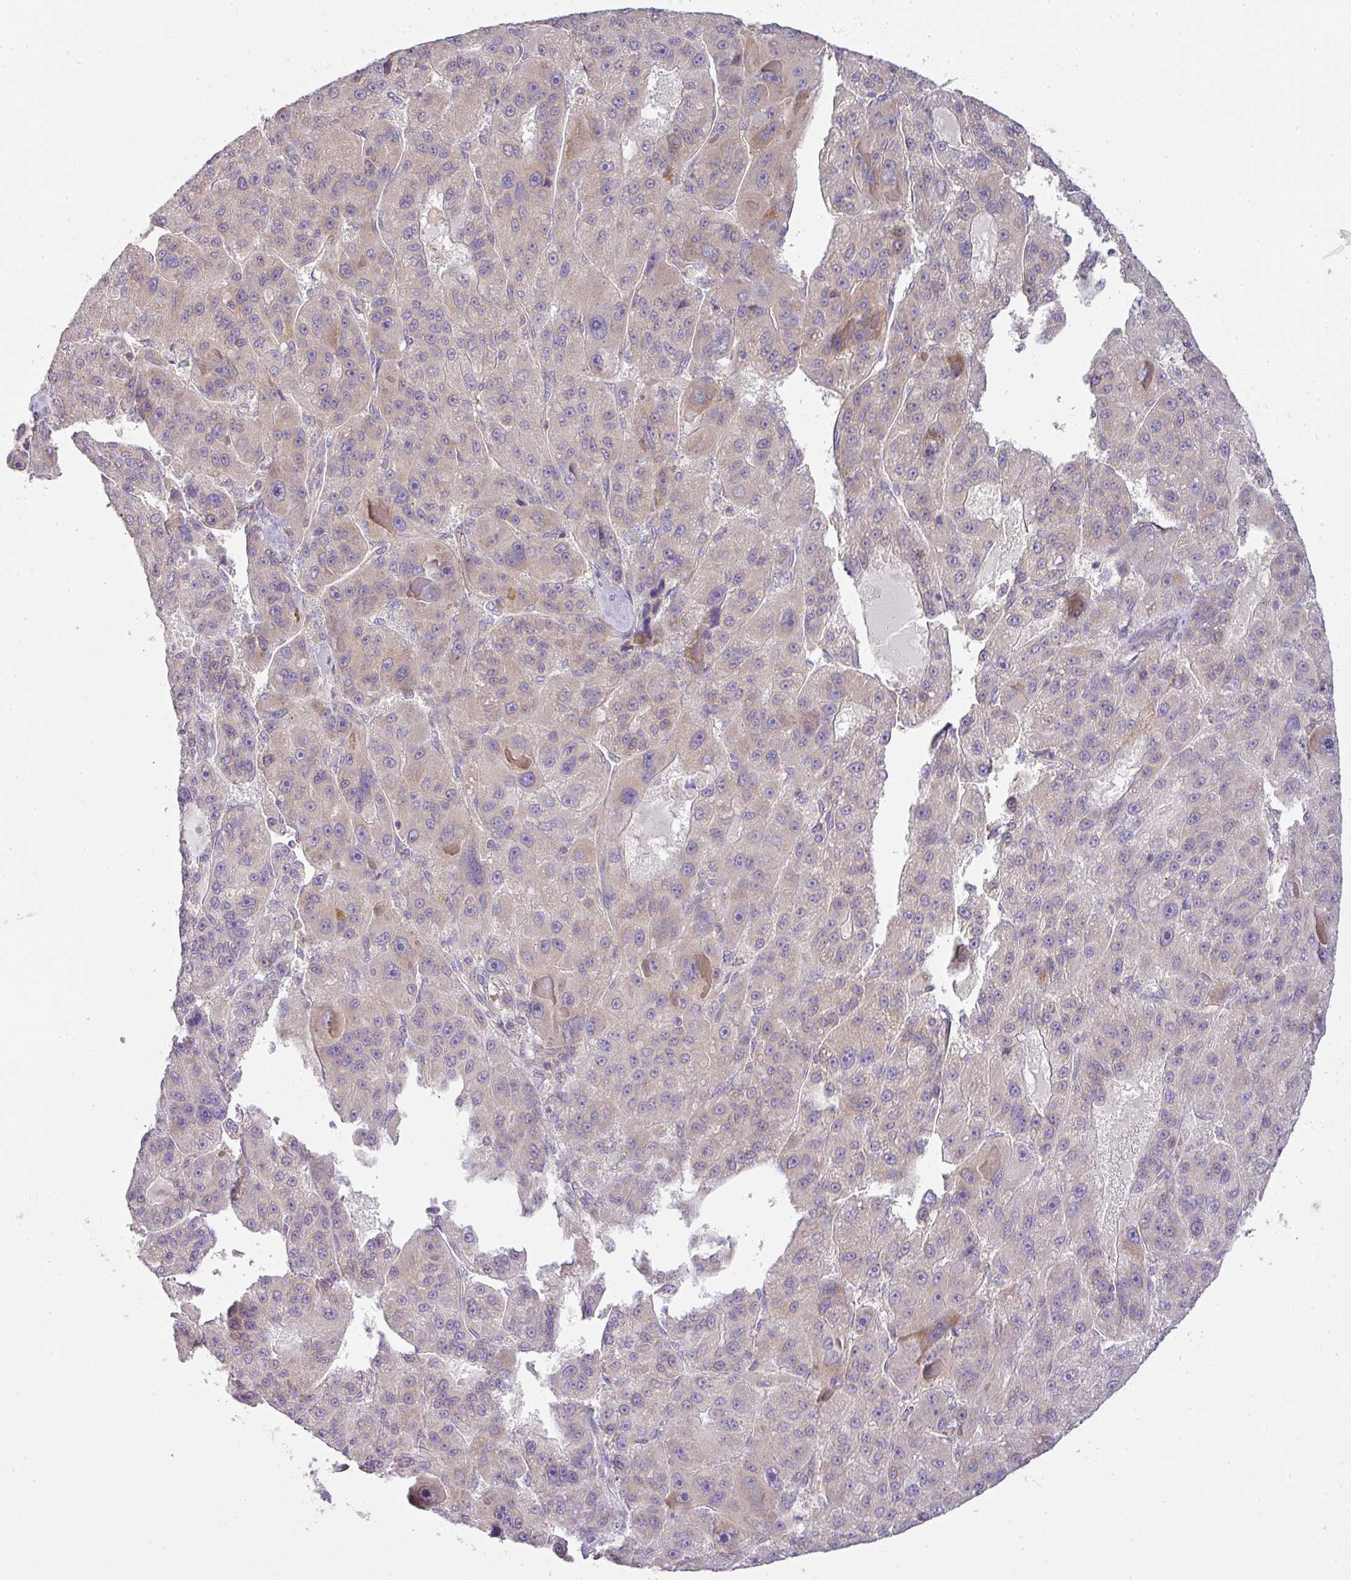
{"staining": {"intensity": "moderate", "quantity": "<25%", "location": "cytoplasmic/membranous"}, "tissue": "liver cancer", "cell_type": "Tumor cells", "image_type": "cancer", "snomed": [{"axis": "morphology", "description": "Carcinoma, Hepatocellular, NOS"}, {"axis": "topography", "description": "Liver"}], "caption": "Immunohistochemical staining of hepatocellular carcinoma (liver) displays low levels of moderate cytoplasmic/membranous positivity in about <25% of tumor cells.", "gene": "ZNF211", "patient": {"sex": "male", "age": 76}}